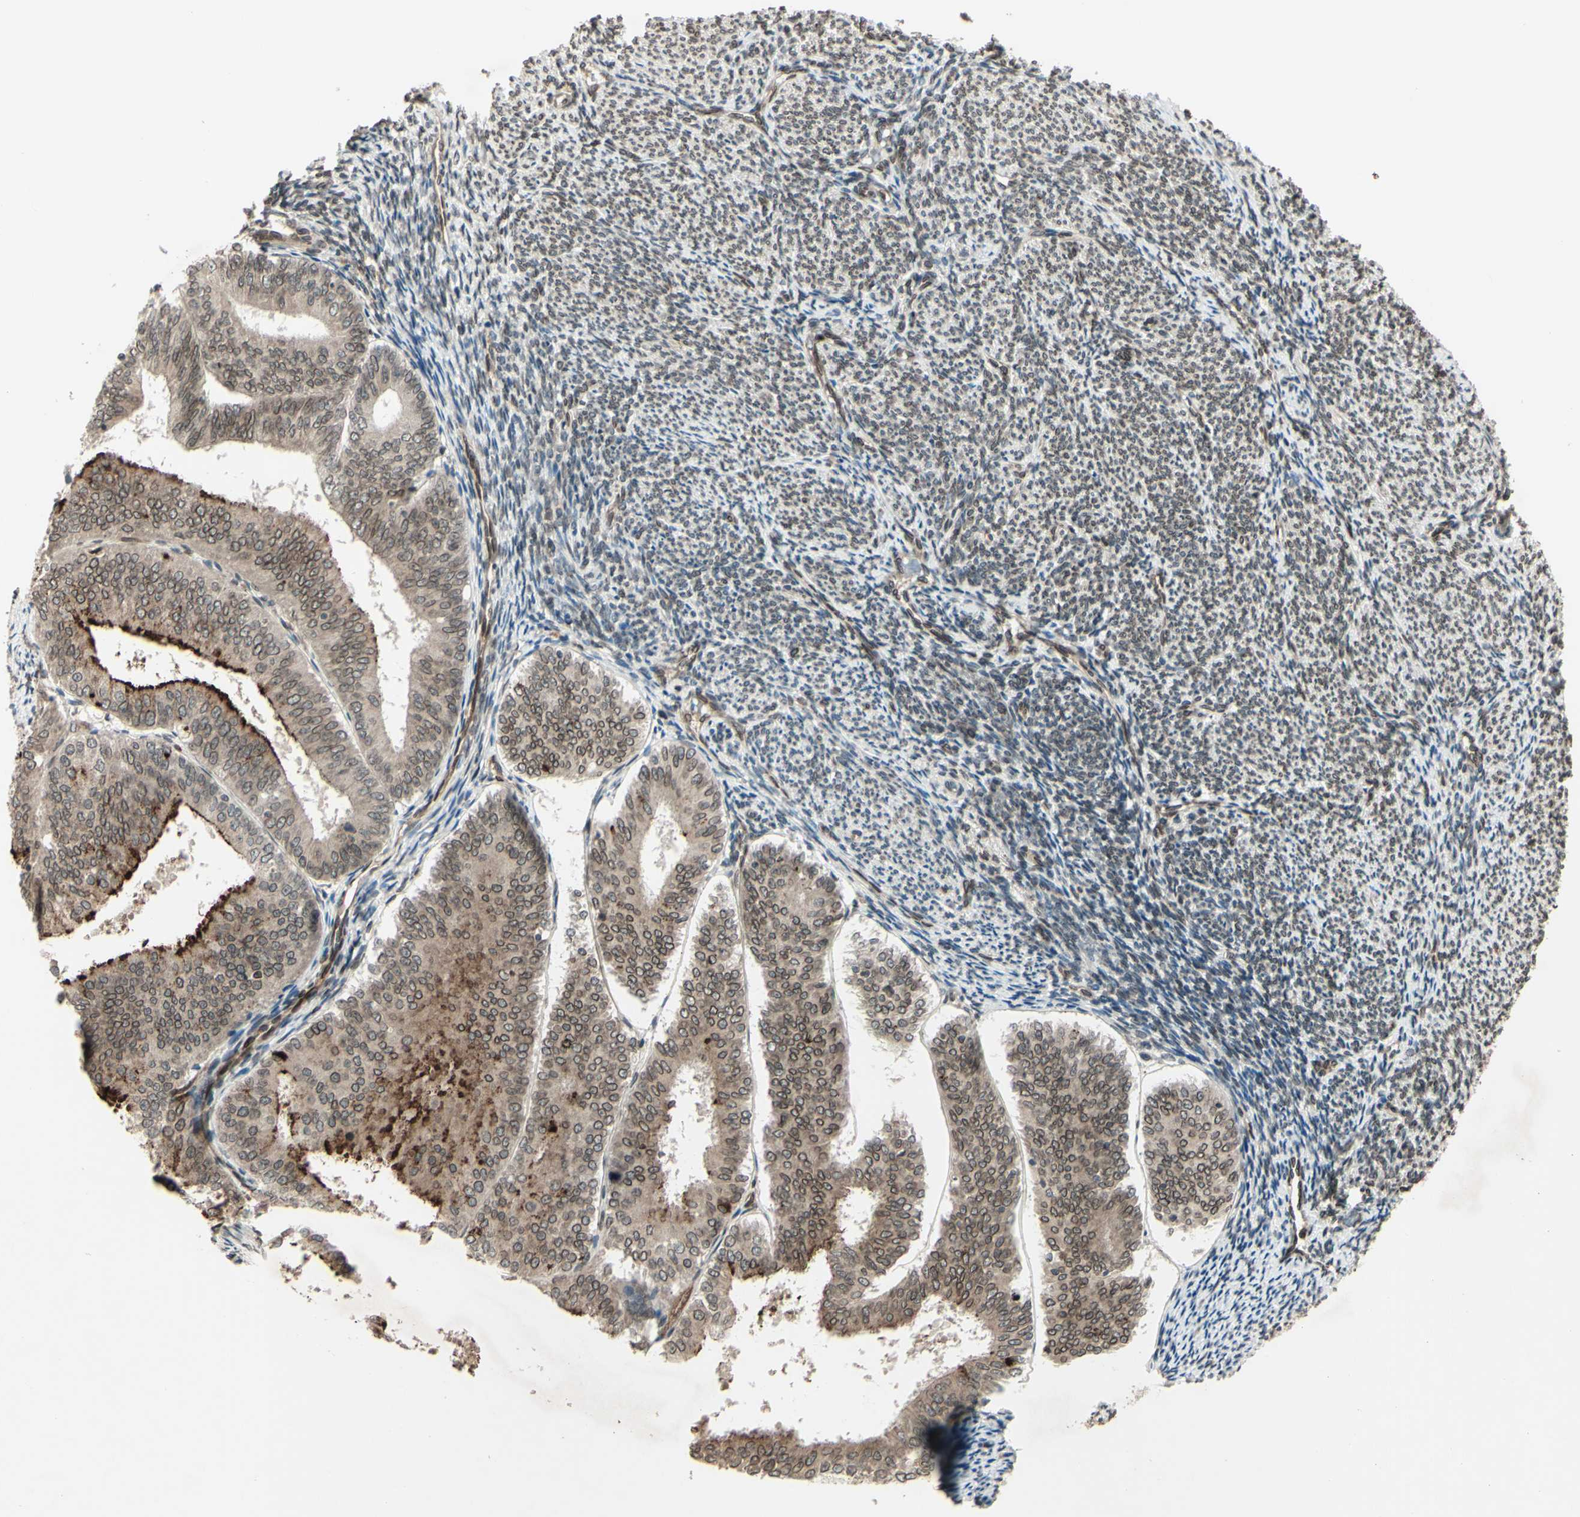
{"staining": {"intensity": "moderate", "quantity": ">75%", "location": "cytoplasmic/membranous,nuclear"}, "tissue": "endometrial cancer", "cell_type": "Tumor cells", "image_type": "cancer", "snomed": [{"axis": "morphology", "description": "Adenocarcinoma, NOS"}, {"axis": "topography", "description": "Endometrium"}], "caption": "The photomicrograph reveals a brown stain indicating the presence of a protein in the cytoplasmic/membranous and nuclear of tumor cells in adenocarcinoma (endometrial).", "gene": "MLF2", "patient": {"sex": "female", "age": 63}}